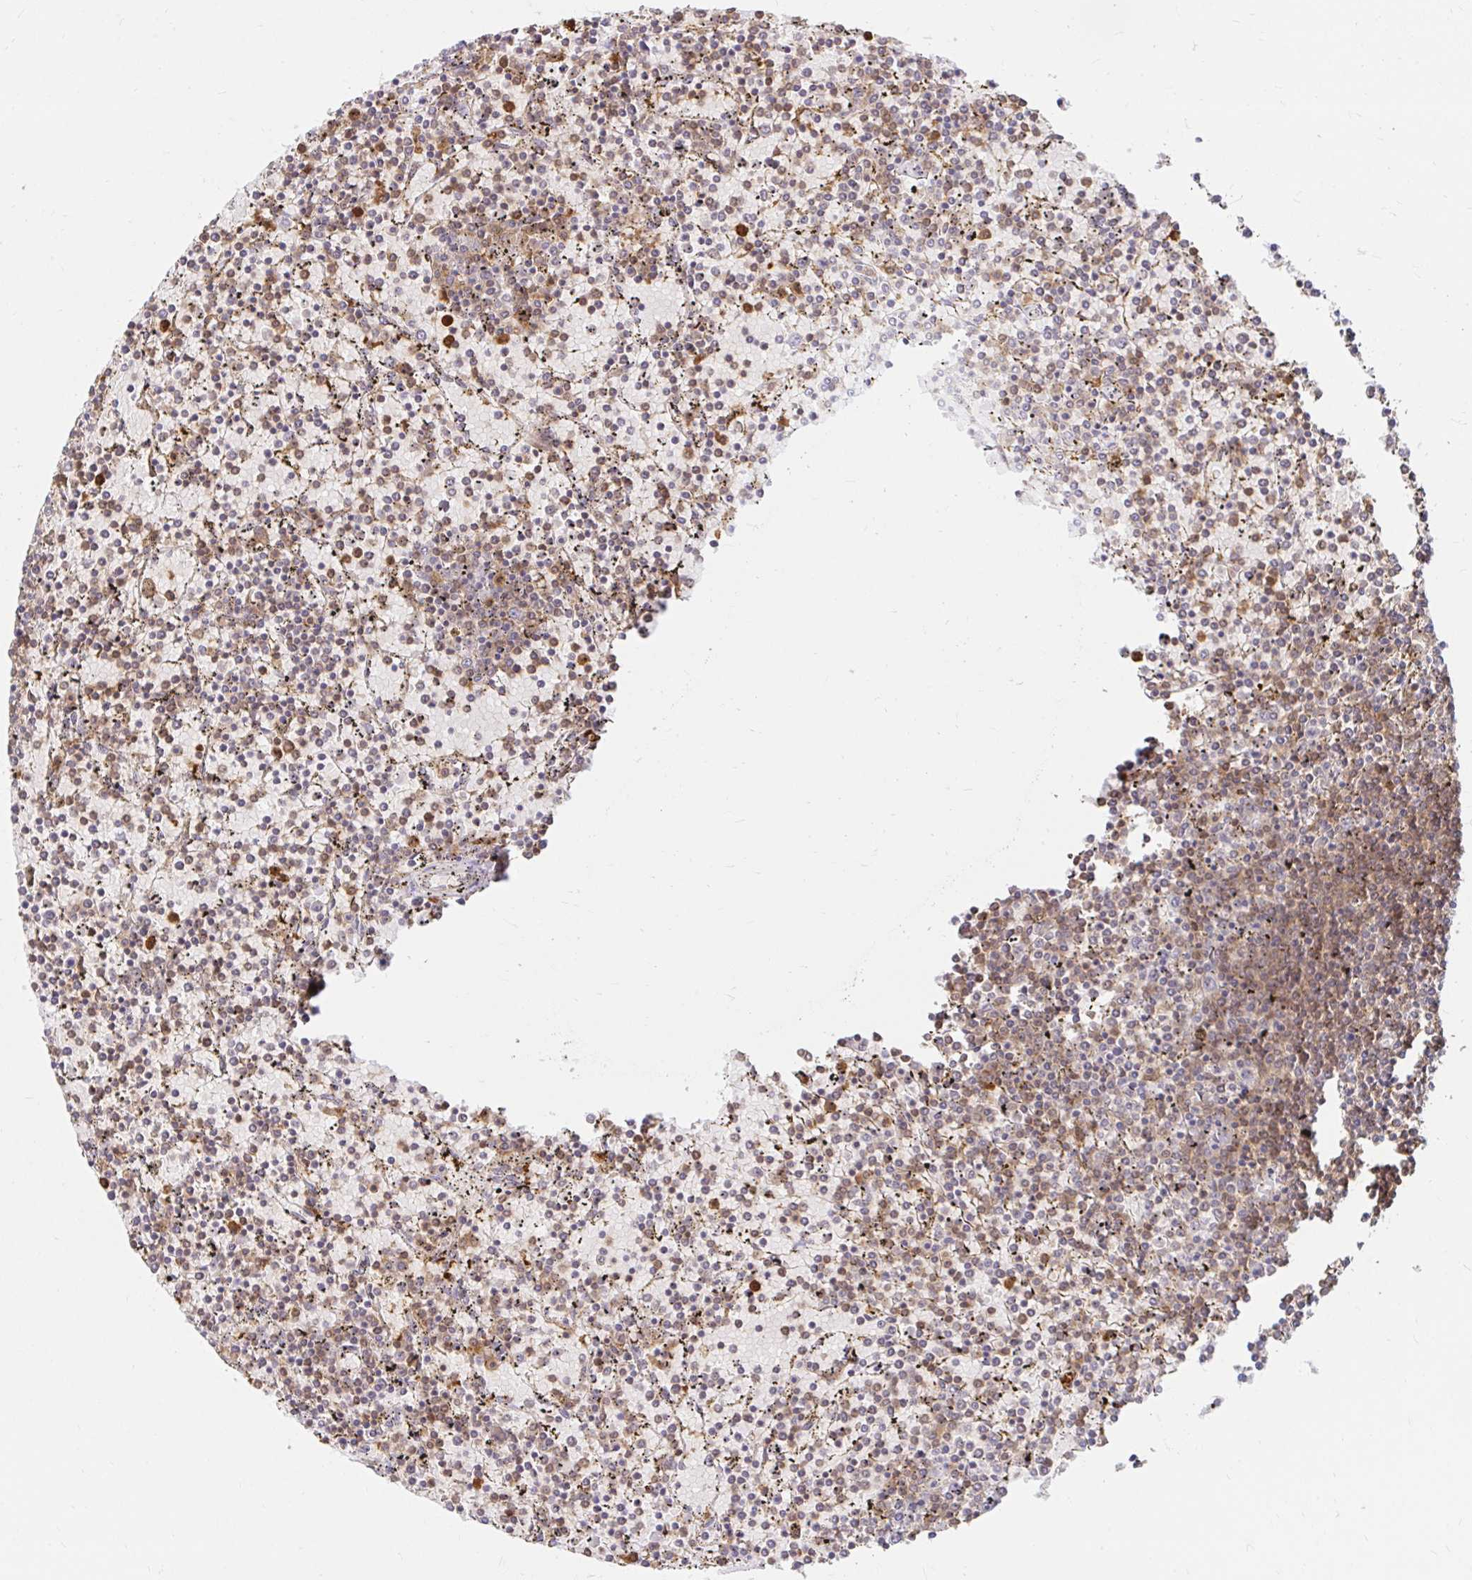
{"staining": {"intensity": "weak", "quantity": "<25%", "location": "cytoplasmic/membranous"}, "tissue": "lymphoma", "cell_type": "Tumor cells", "image_type": "cancer", "snomed": [{"axis": "morphology", "description": "Malignant lymphoma, non-Hodgkin's type, Low grade"}, {"axis": "topography", "description": "Spleen"}], "caption": "Immunohistochemistry histopathology image of neoplastic tissue: malignant lymphoma, non-Hodgkin's type (low-grade) stained with DAB (3,3'-diaminobenzidine) displays no significant protein positivity in tumor cells.", "gene": "PYCARD", "patient": {"sex": "female", "age": 77}}